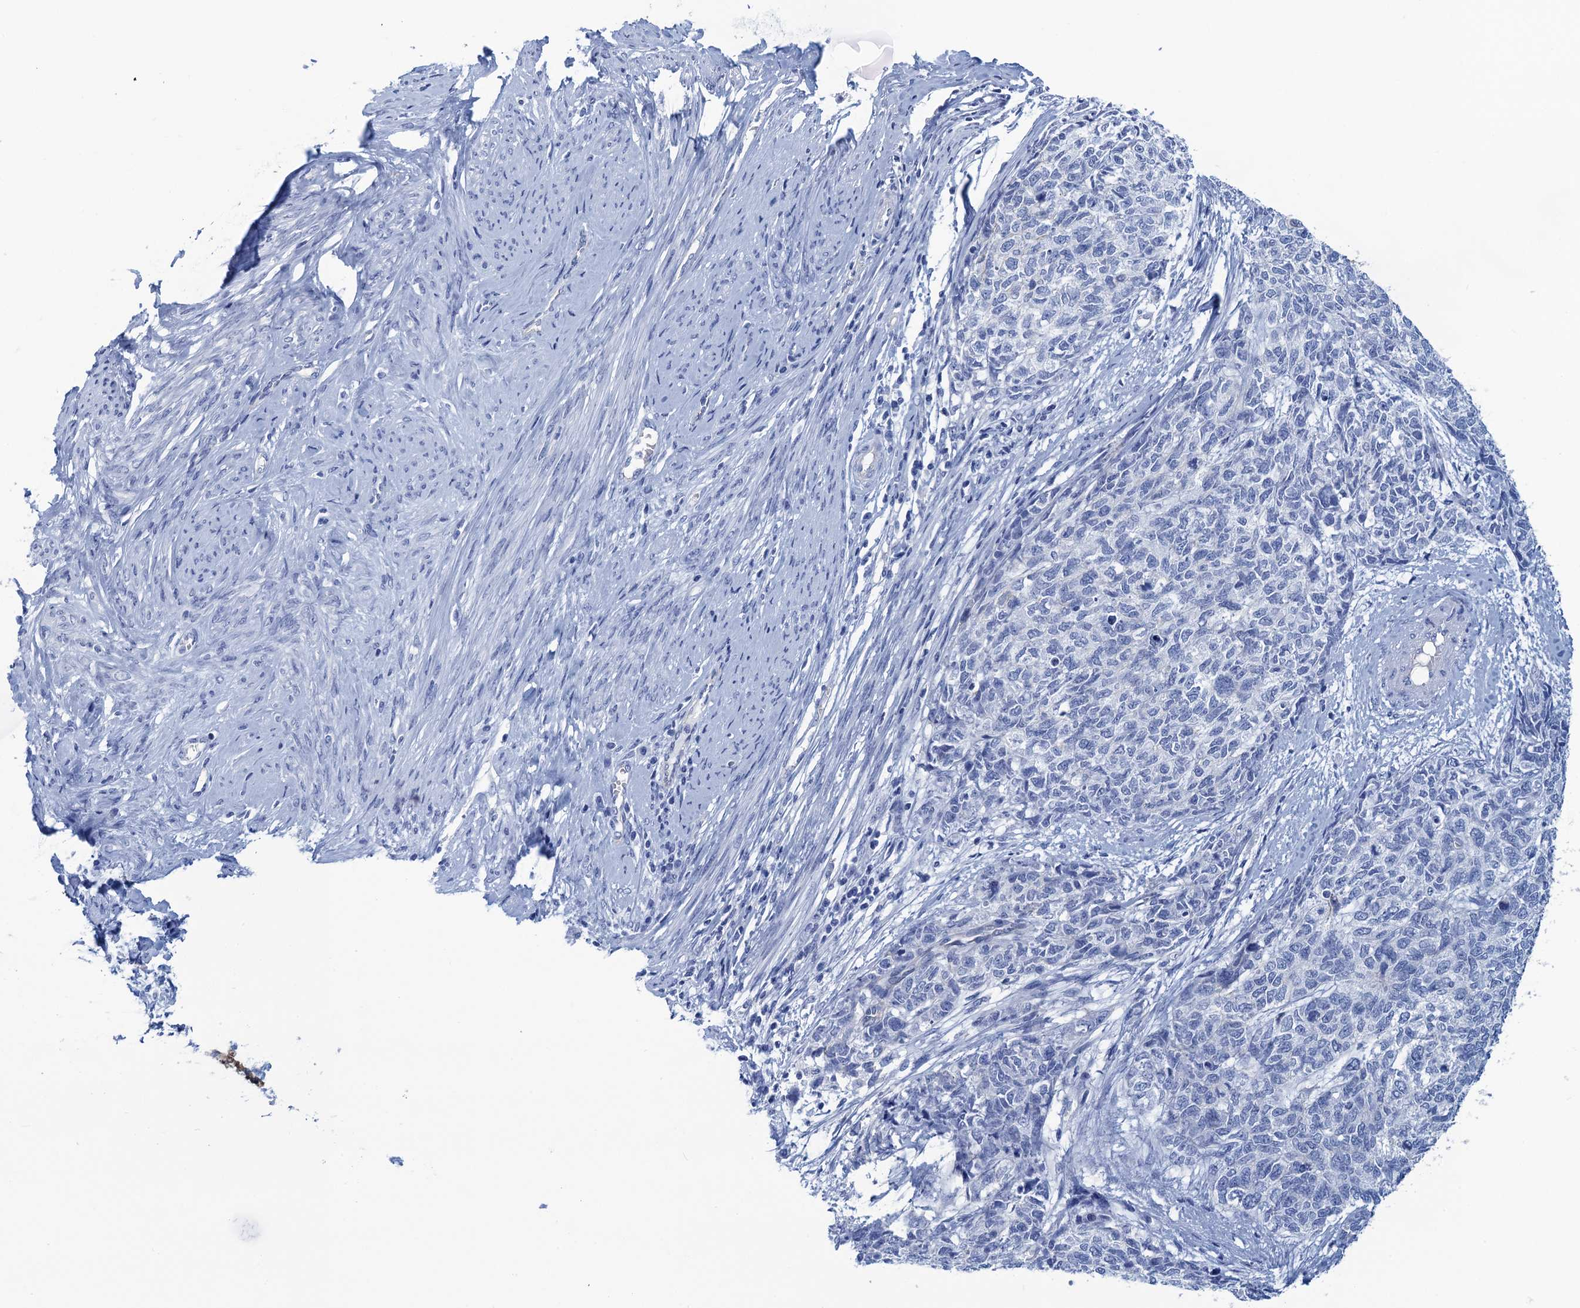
{"staining": {"intensity": "negative", "quantity": "none", "location": "none"}, "tissue": "cervical cancer", "cell_type": "Tumor cells", "image_type": "cancer", "snomed": [{"axis": "morphology", "description": "Squamous cell carcinoma, NOS"}, {"axis": "topography", "description": "Cervix"}], "caption": "IHC of human squamous cell carcinoma (cervical) displays no positivity in tumor cells. The staining is performed using DAB (3,3'-diaminobenzidine) brown chromogen with nuclei counter-stained in using hematoxylin.", "gene": "CALML5", "patient": {"sex": "female", "age": 63}}